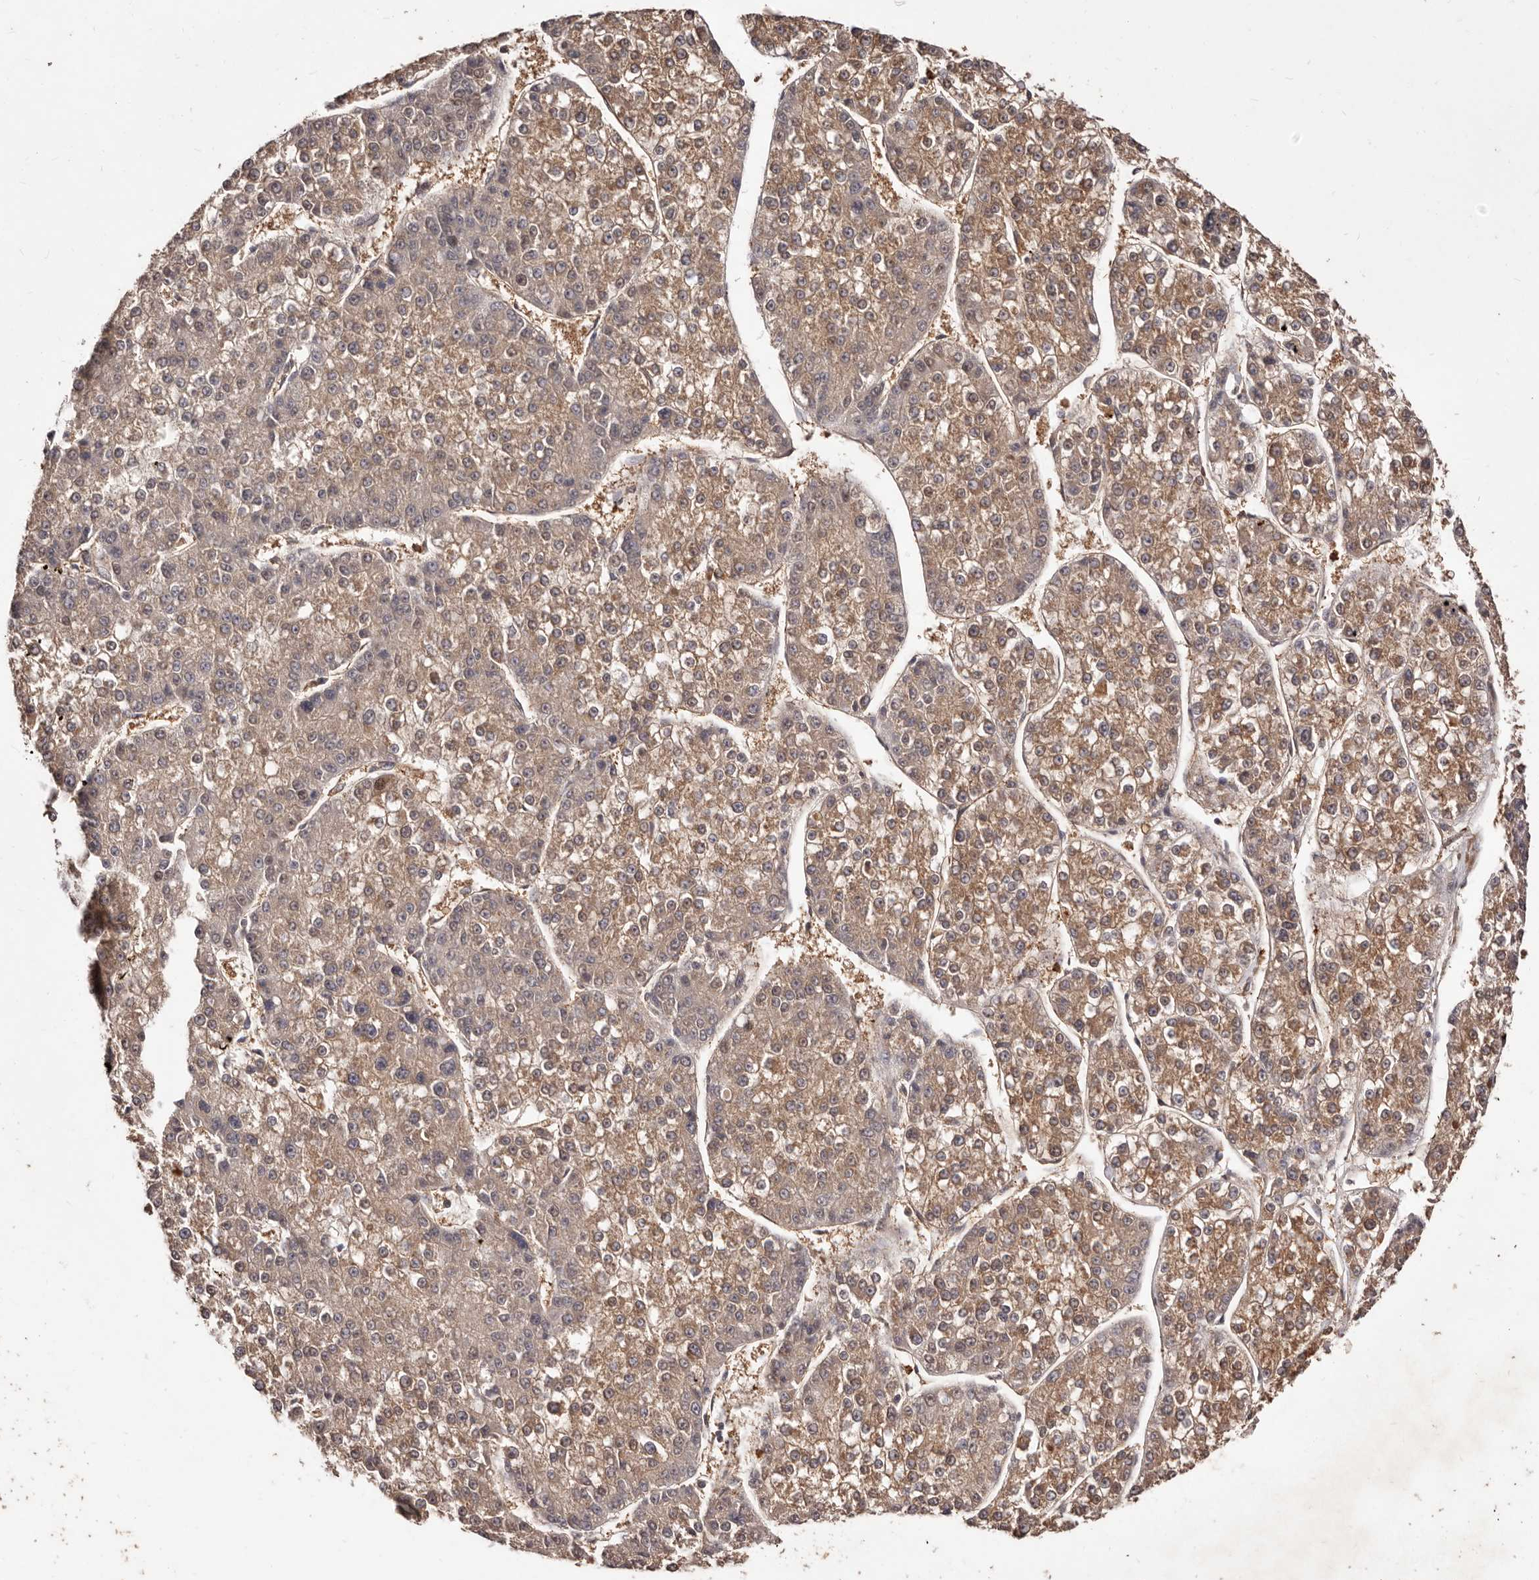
{"staining": {"intensity": "moderate", "quantity": ">75%", "location": "cytoplasmic/membranous"}, "tissue": "liver cancer", "cell_type": "Tumor cells", "image_type": "cancer", "snomed": [{"axis": "morphology", "description": "Carcinoma, Hepatocellular, NOS"}, {"axis": "topography", "description": "Liver"}], "caption": "This histopathology image shows IHC staining of liver hepatocellular carcinoma, with medium moderate cytoplasmic/membranous staining in approximately >75% of tumor cells.", "gene": "CCL14", "patient": {"sex": "female", "age": 73}}